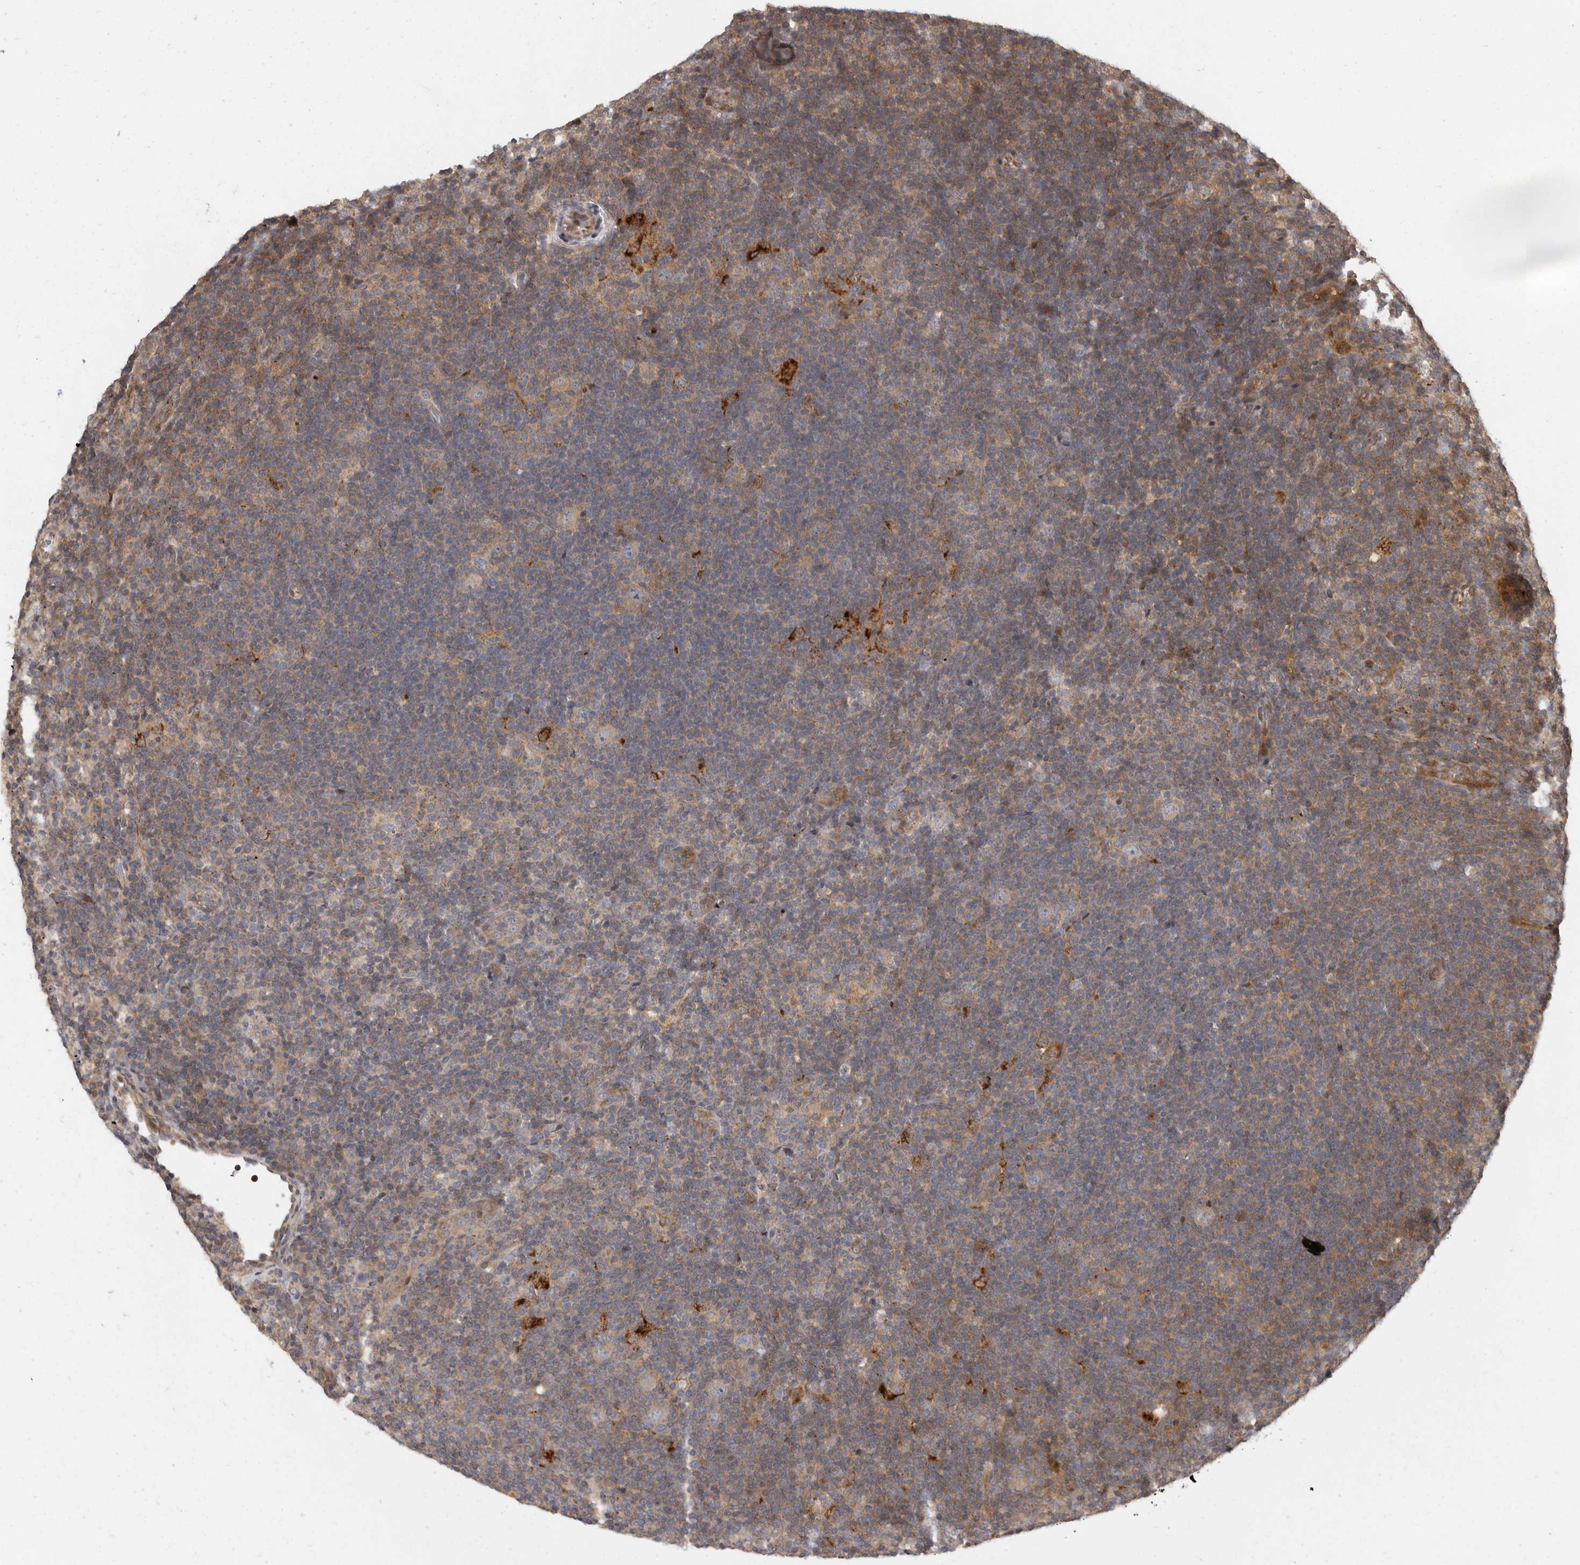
{"staining": {"intensity": "negative", "quantity": "none", "location": "none"}, "tissue": "lymphoma", "cell_type": "Tumor cells", "image_type": "cancer", "snomed": [{"axis": "morphology", "description": "Hodgkin's disease, NOS"}, {"axis": "topography", "description": "Lymph node"}], "caption": "Immunohistochemical staining of Hodgkin's disease exhibits no significant expression in tumor cells.", "gene": "SWT1", "patient": {"sex": "female", "age": 57}}